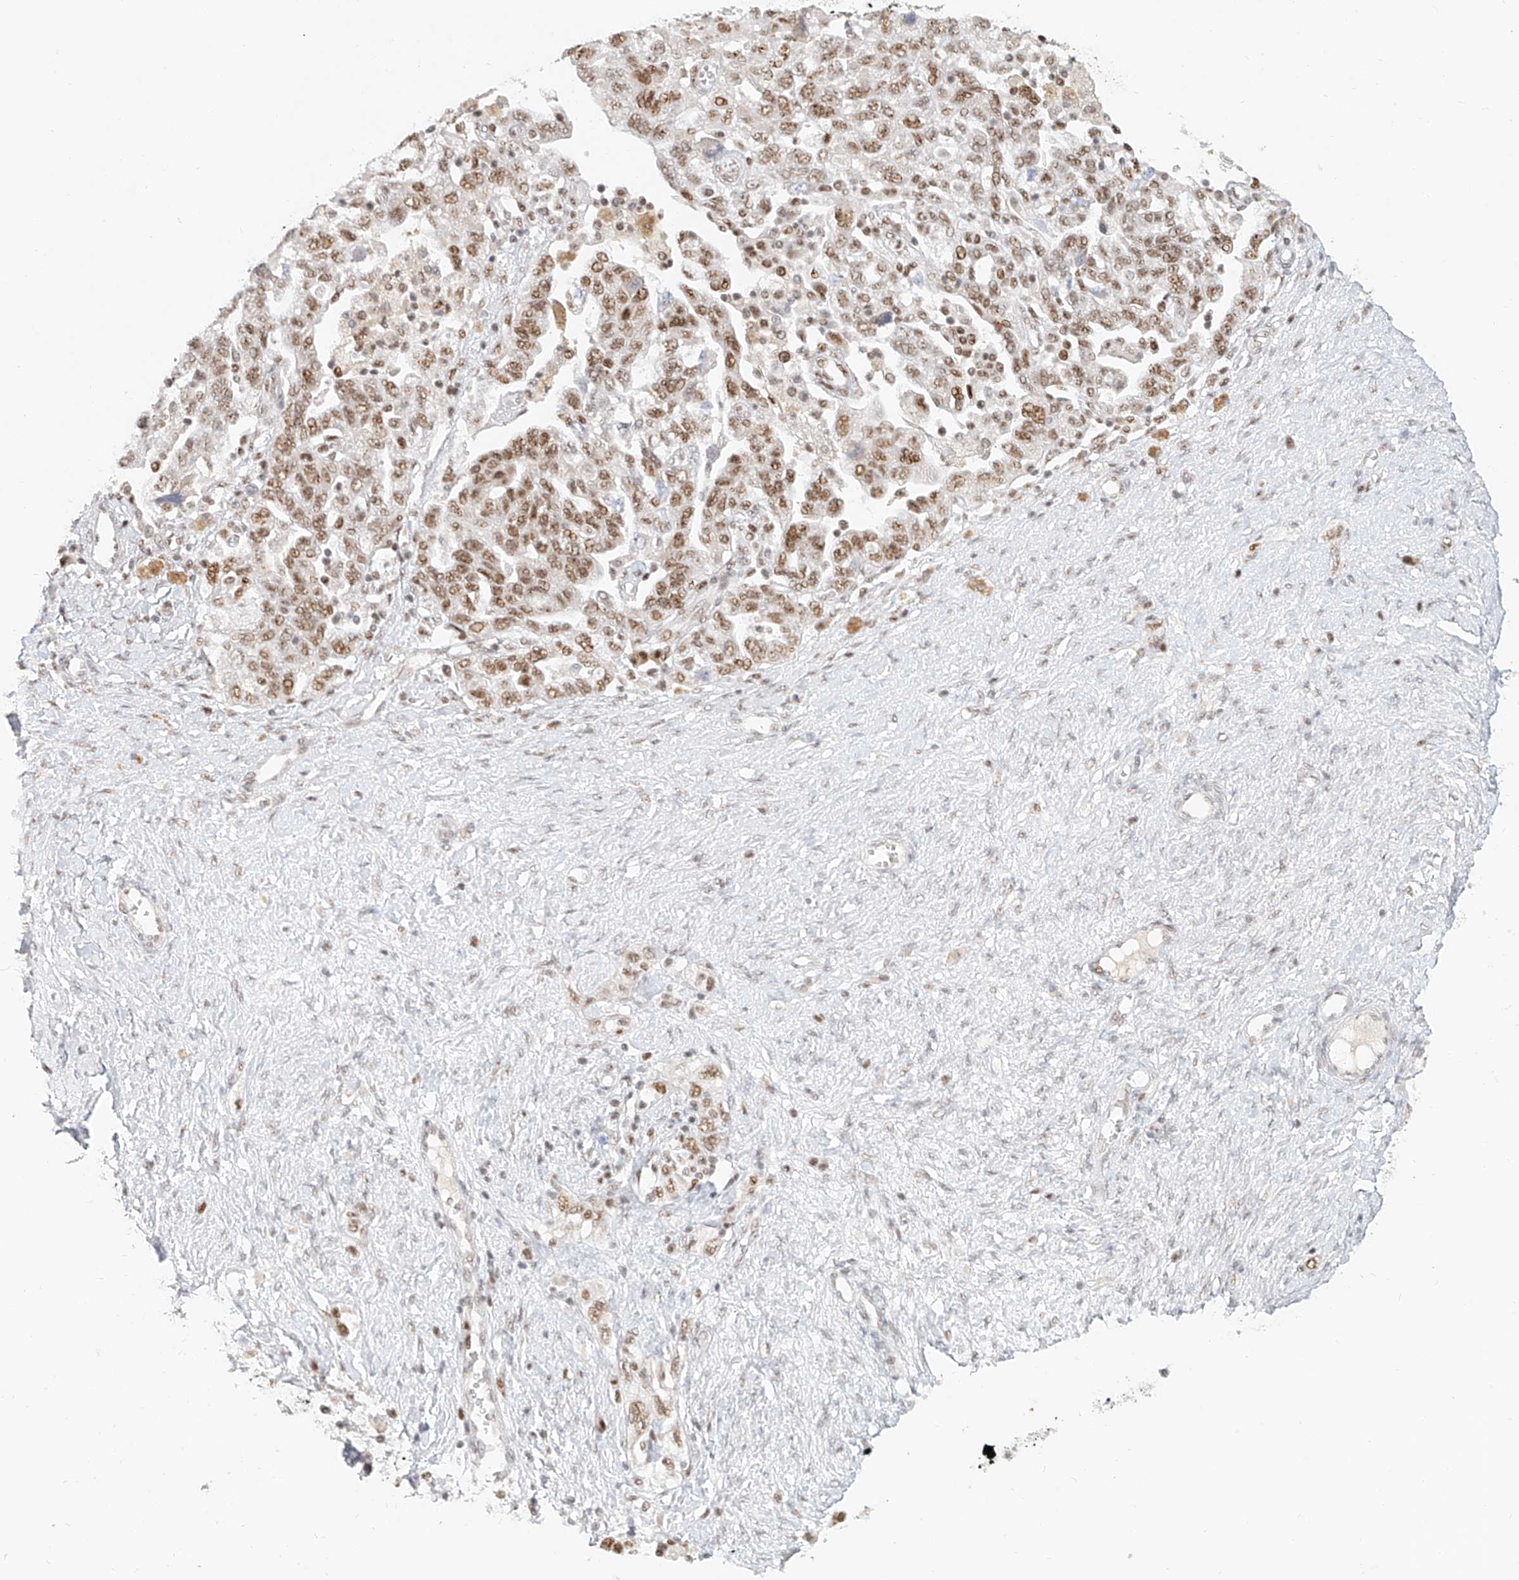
{"staining": {"intensity": "moderate", "quantity": "25%-75%", "location": "nuclear"}, "tissue": "ovarian cancer", "cell_type": "Tumor cells", "image_type": "cancer", "snomed": [{"axis": "morphology", "description": "Carcinoma, NOS"}, {"axis": "morphology", "description": "Cystadenocarcinoma, serous, NOS"}, {"axis": "topography", "description": "Ovary"}], "caption": "Protein analysis of ovarian cancer (carcinoma) tissue displays moderate nuclear staining in about 25%-75% of tumor cells.", "gene": "CXorf58", "patient": {"sex": "female", "age": 69}}